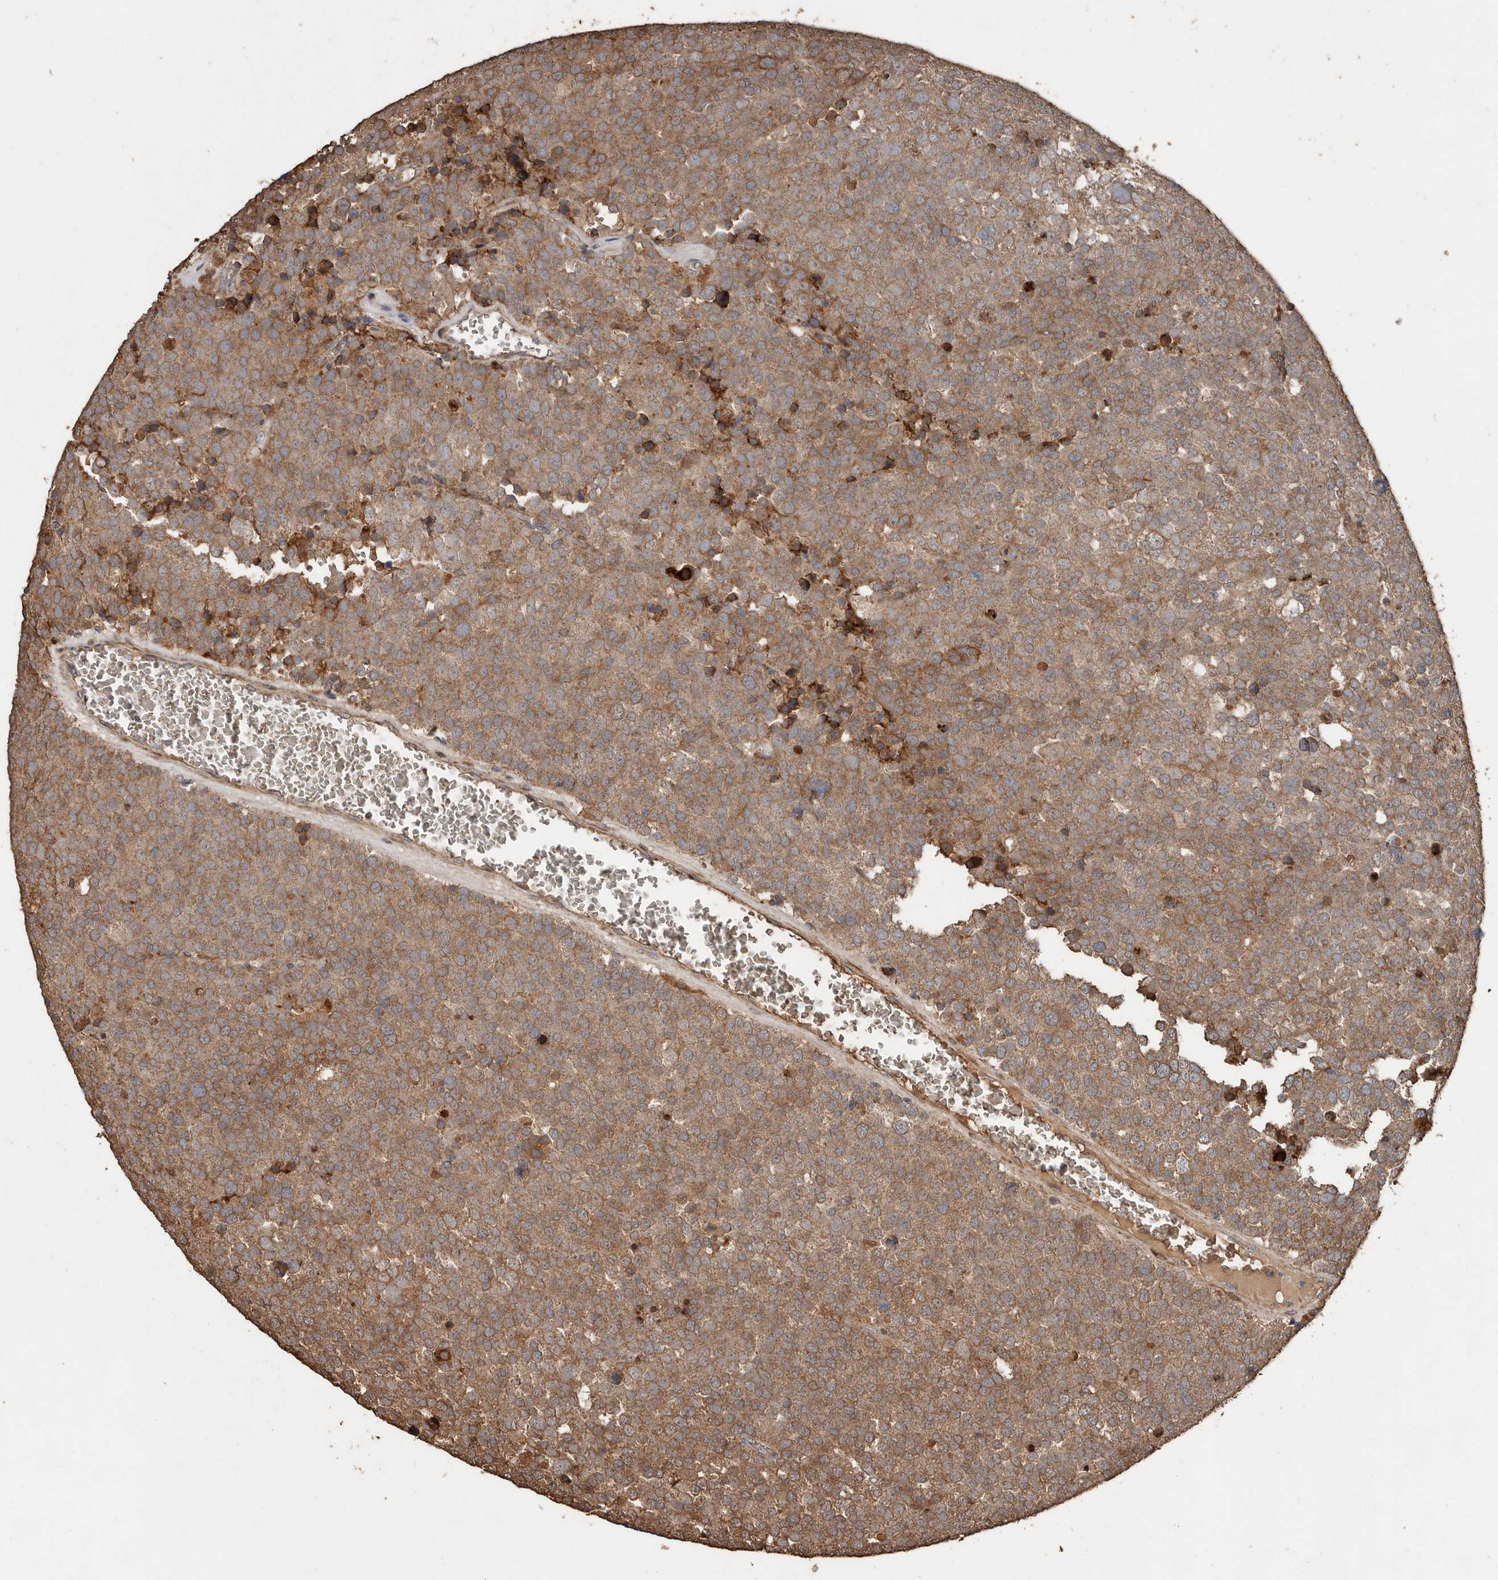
{"staining": {"intensity": "moderate", "quantity": ">75%", "location": "cytoplasmic/membranous"}, "tissue": "testis cancer", "cell_type": "Tumor cells", "image_type": "cancer", "snomed": [{"axis": "morphology", "description": "Seminoma, NOS"}, {"axis": "topography", "description": "Testis"}], "caption": "Testis seminoma was stained to show a protein in brown. There is medium levels of moderate cytoplasmic/membranous positivity in about >75% of tumor cells. (brown staining indicates protein expression, while blue staining denotes nuclei).", "gene": "RANBP17", "patient": {"sex": "male", "age": 71}}